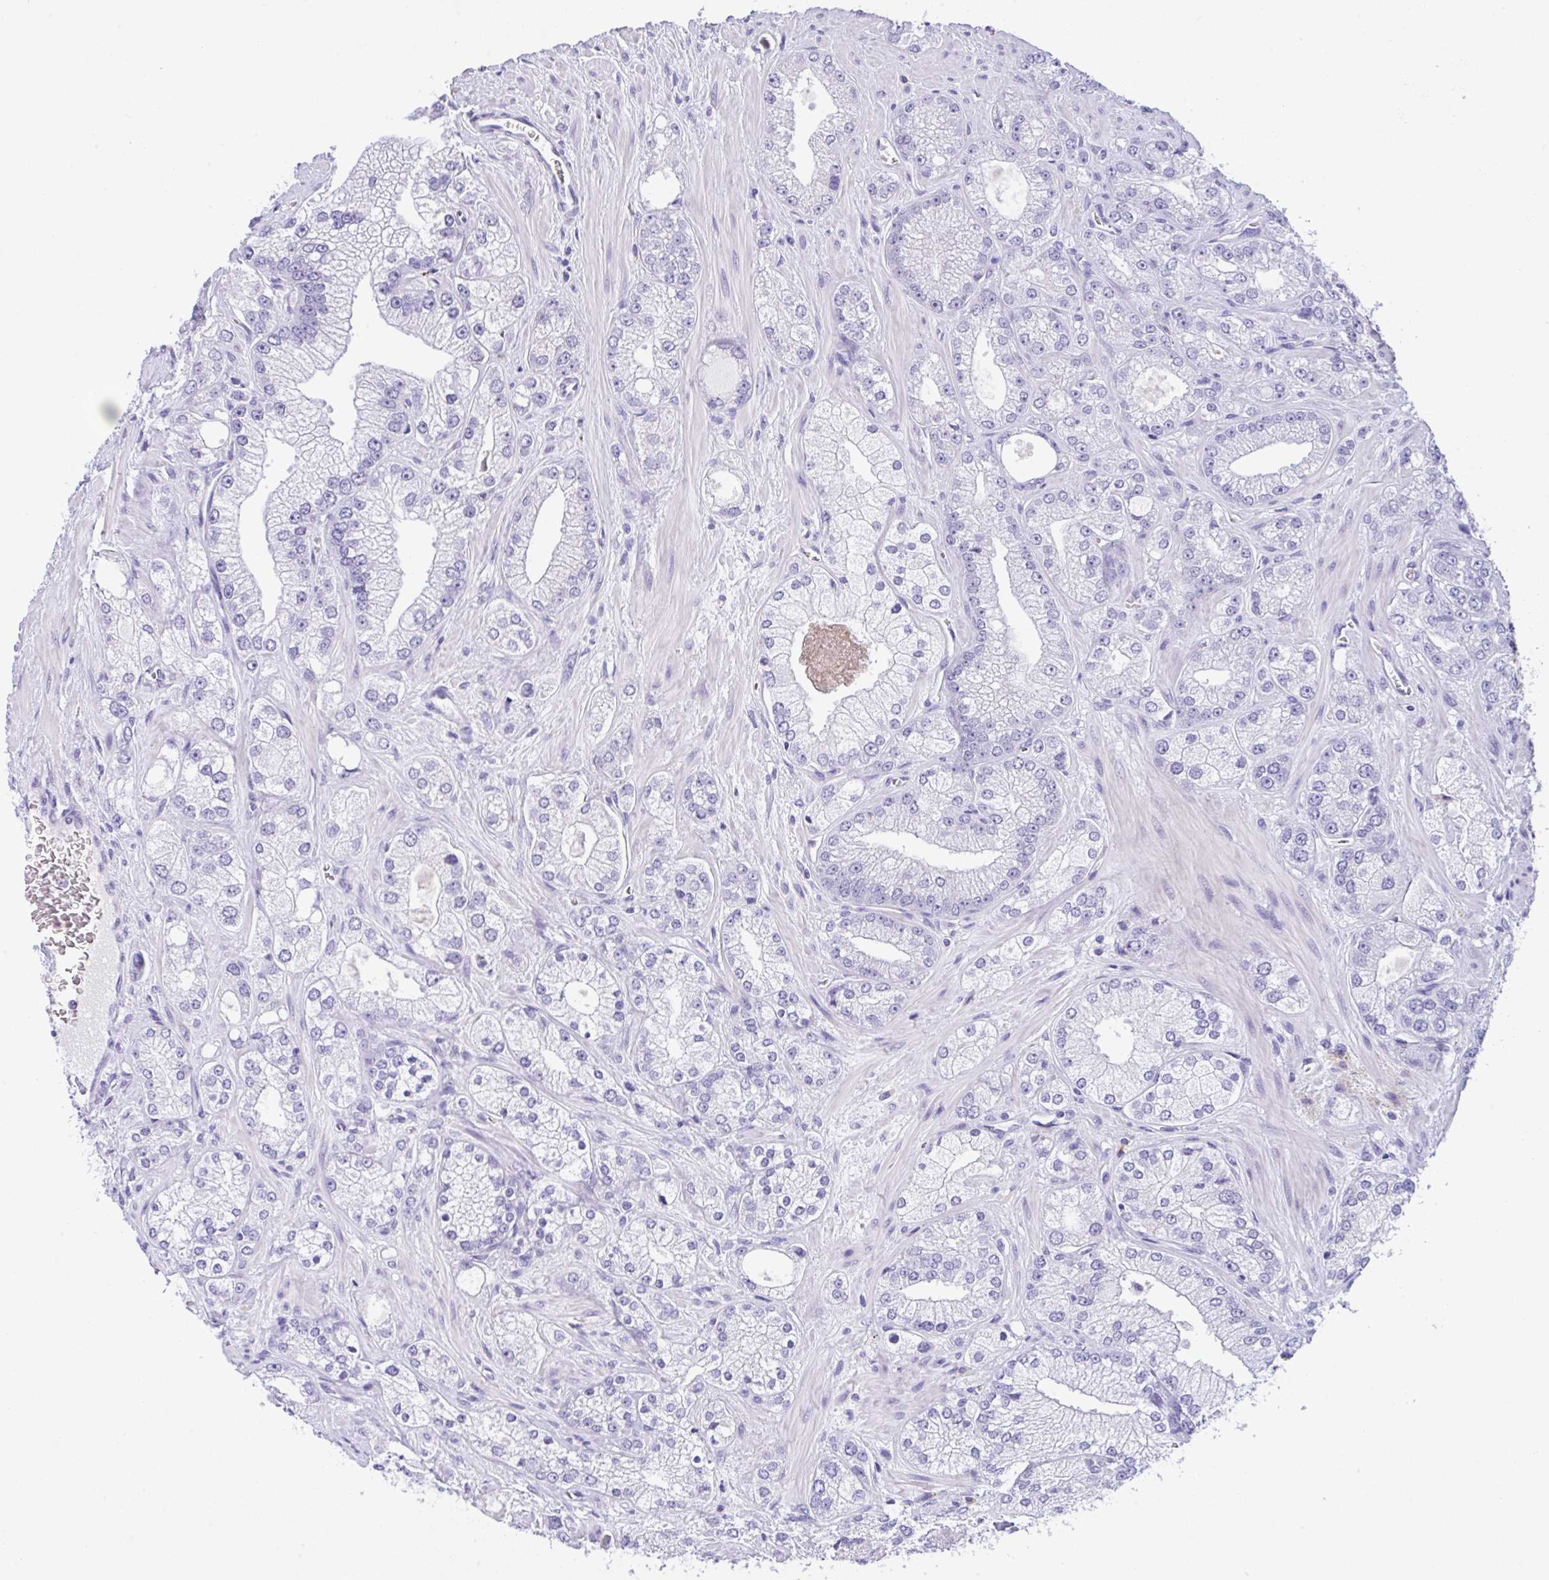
{"staining": {"intensity": "negative", "quantity": "none", "location": "none"}, "tissue": "prostate cancer", "cell_type": "Tumor cells", "image_type": "cancer", "snomed": [{"axis": "morphology", "description": "Normal tissue, NOS"}, {"axis": "morphology", "description": "Adenocarcinoma, High grade"}, {"axis": "topography", "description": "Prostate"}, {"axis": "topography", "description": "Peripheral nerve tissue"}], "caption": "This is a image of immunohistochemistry (IHC) staining of prostate cancer, which shows no positivity in tumor cells.", "gene": "NCF1", "patient": {"sex": "male", "age": 68}}